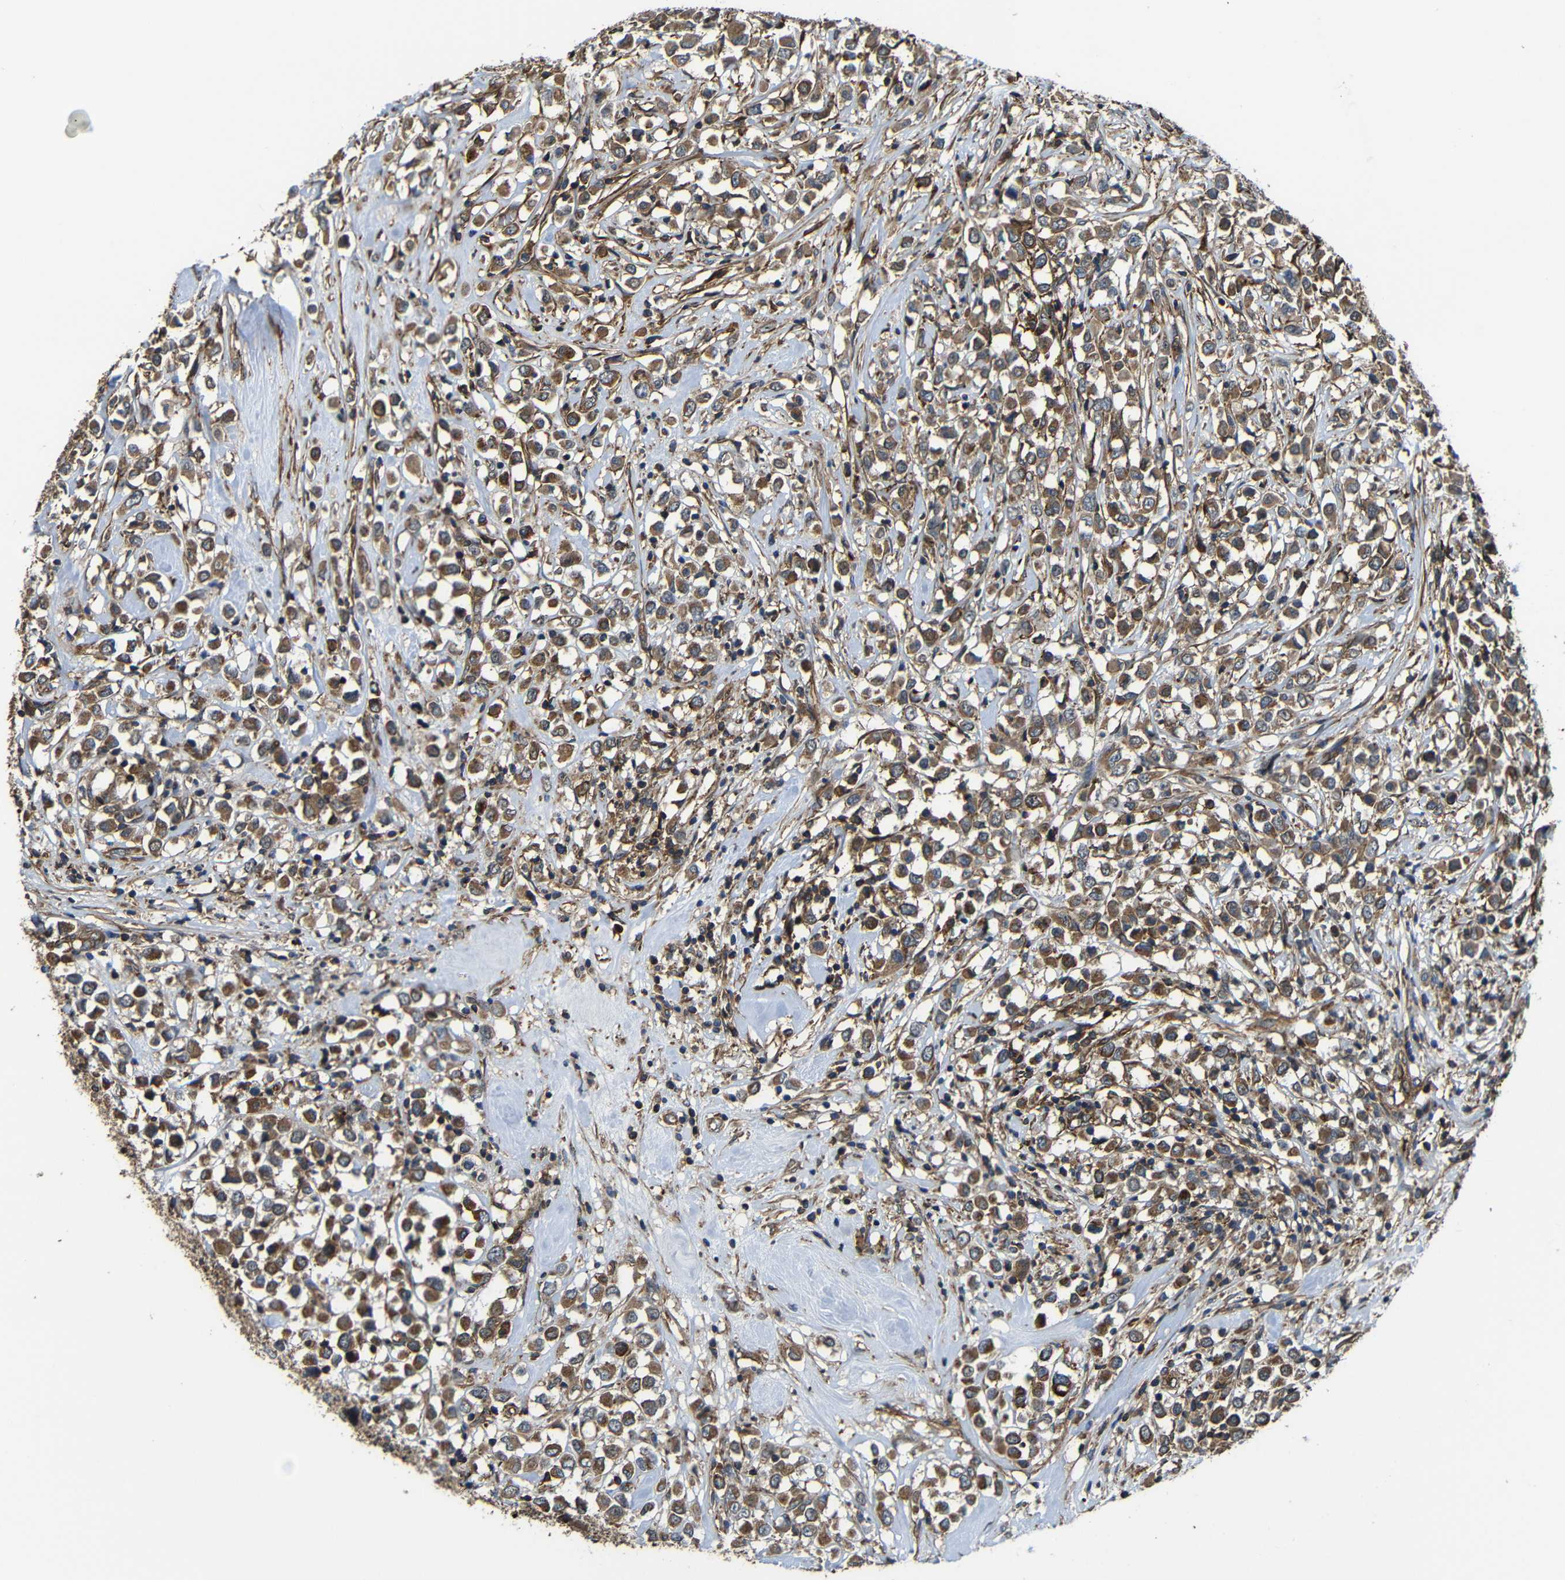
{"staining": {"intensity": "moderate", "quantity": ">75%", "location": "cytoplasmic/membranous"}, "tissue": "breast cancer", "cell_type": "Tumor cells", "image_type": "cancer", "snomed": [{"axis": "morphology", "description": "Duct carcinoma"}, {"axis": "topography", "description": "Breast"}], "caption": "An immunohistochemistry photomicrograph of tumor tissue is shown. Protein staining in brown shows moderate cytoplasmic/membranous positivity in intraductal carcinoma (breast) within tumor cells.", "gene": "PTCH1", "patient": {"sex": "female", "age": 61}}